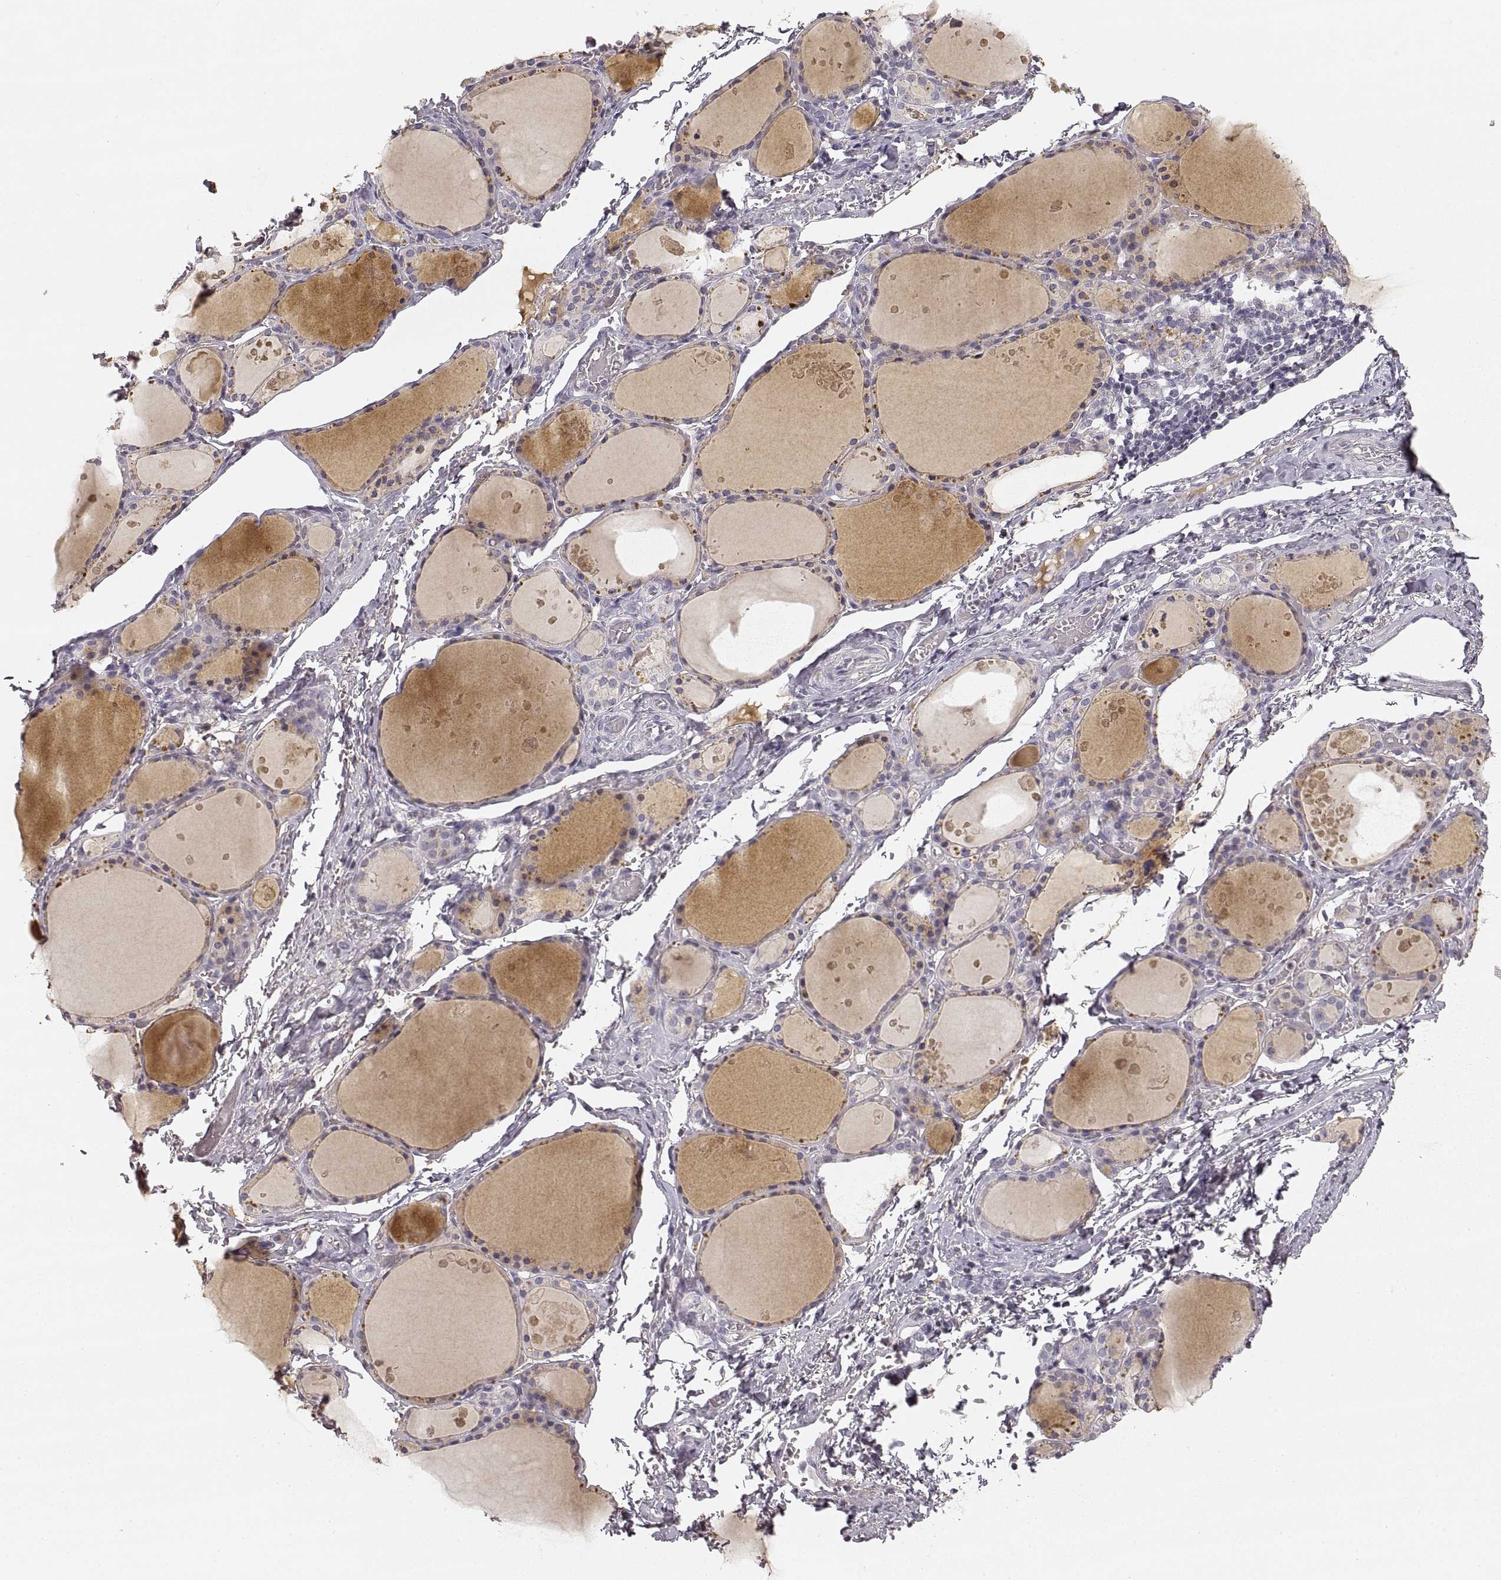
{"staining": {"intensity": "negative", "quantity": "none", "location": "none"}, "tissue": "thyroid gland", "cell_type": "Glandular cells", "image_type": "normal", "snomed": [{"axis": "morphology", "description": "Normal tissue, NOS"}, {"axis": "topography", "description": "Thyroid gland"}], "caption": "Immunohistochemistry (IHC) micrograph of benign thyroid gland: human thyroid gland stained with DAB reveals no significant protein staining in glandular cells.", "gene": "RUNDC3A", "patient": {"sex": "male", "age": 68}}